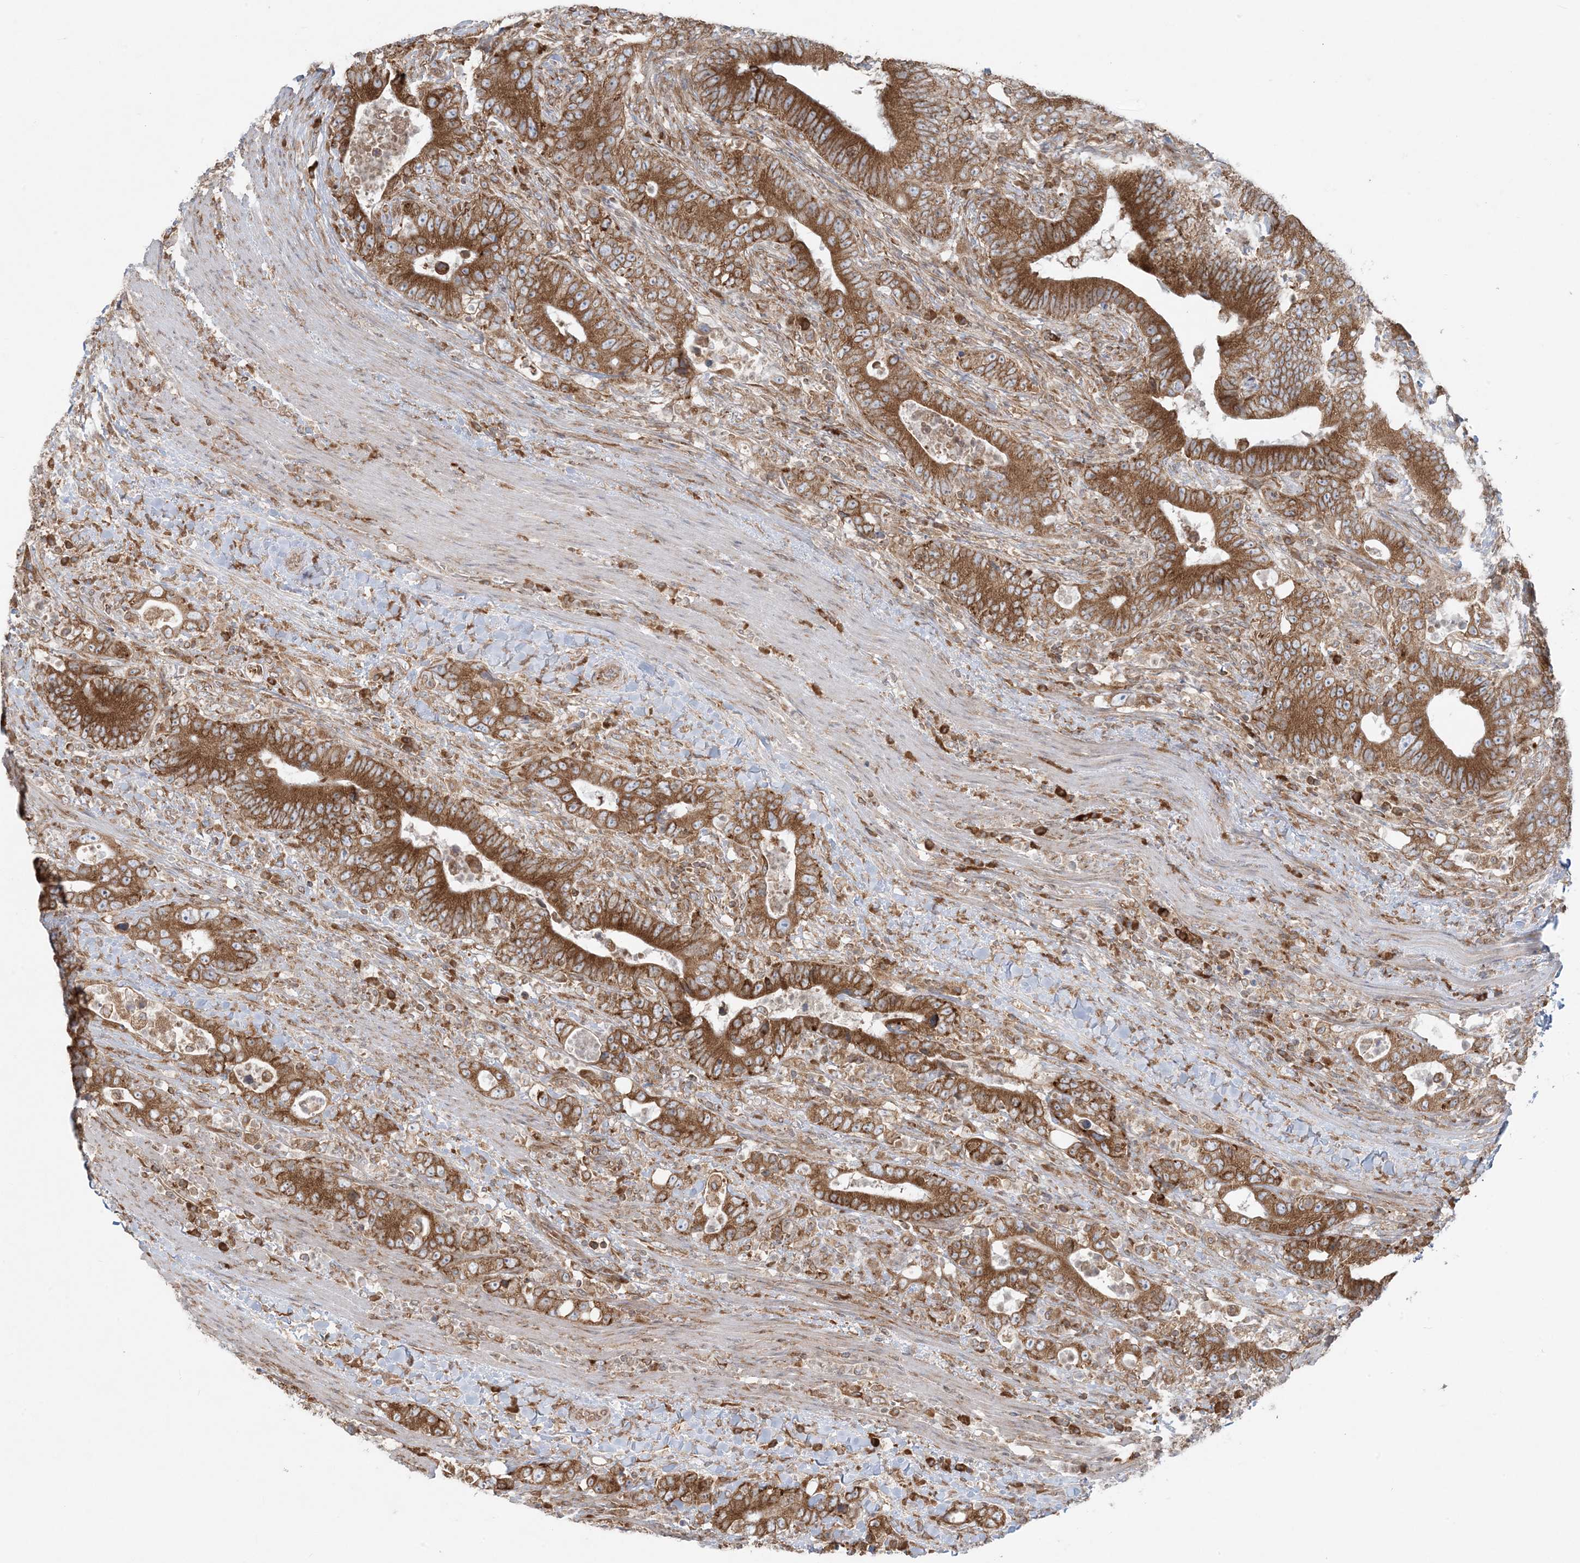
{"staining": {"intensity": "moderate", "quantity": ">75%", "location": "cytoplasmic/membranous"}, "tissue": "colorectal cancer", "cell_type": "Tumor cells", "image_type": "cancer", "snomed": [{"axis": "morphology", "description": "Adenocarcinoma, NOS"}, {"axis": "topography", "description": "Colon"}], "caption": "The histopathology image reveals a brown stain indicating the presence of a protein in the cytoplasmic/membranous of tumor cells in colorectal cancer (adenocarcinoma). The protein of interest is shown in brown color, while the nuclei are stained blue.", "gene": "UBXN4", "patient": {"sex": "female", "age": 75}}